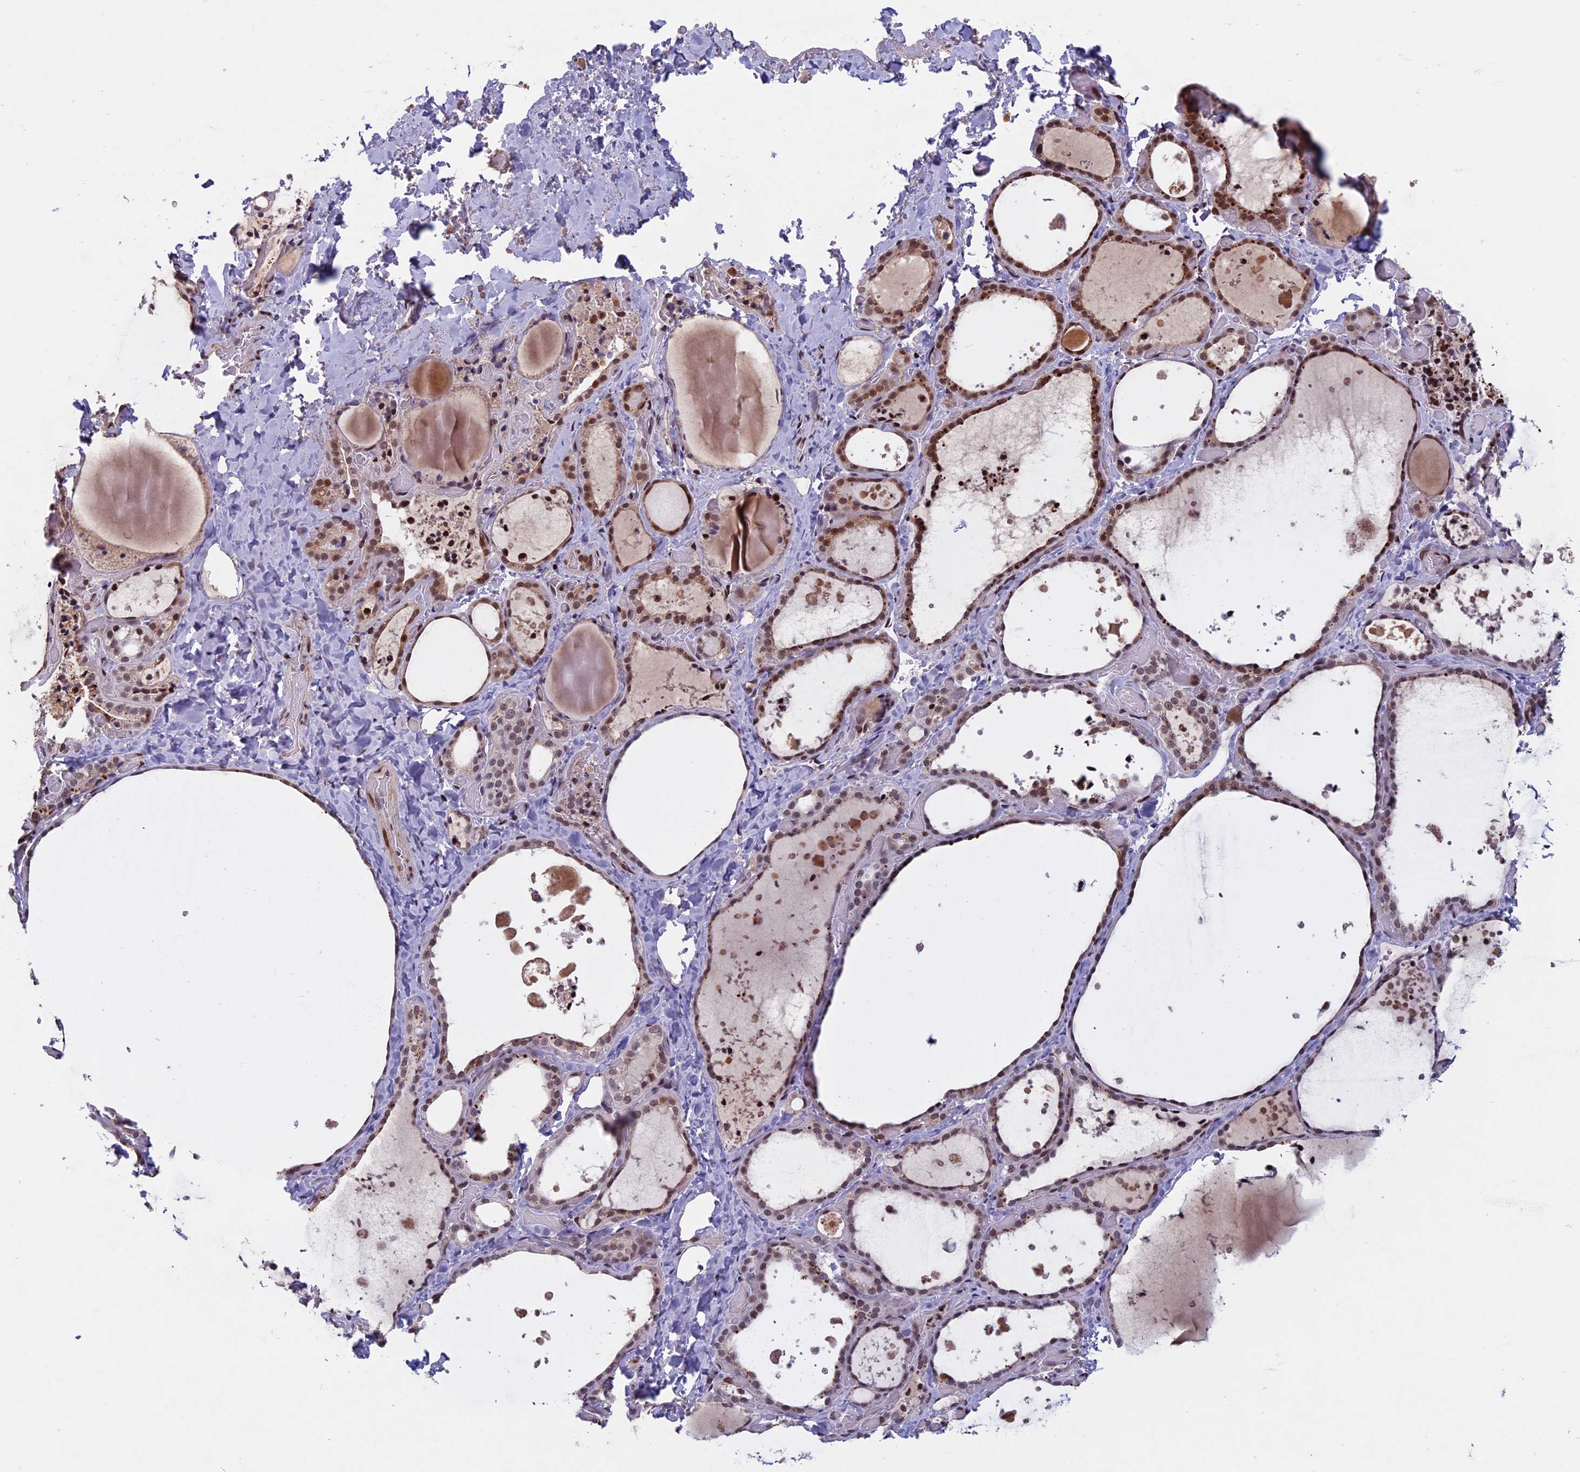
{"staining": {"intensity": "moderate", "quantity": "25%-75%", "location": "nuclear"}, "tissue": "thyroid gland", "cell_type": "Glandular cells", "image_type": "normal", "snomed": [{"axis": "morphology", "description": "Normal tissue, NOS"}, {"axis": "topography", "description": "Thyroid gland"}], "caption": "Protein analysis of normal thyroid gland exhibits moderate nuclear positivity in about 25%-75% of glandular cells.", "gene": "CDC7", "patient": {"sex": "female", "age": 44}}